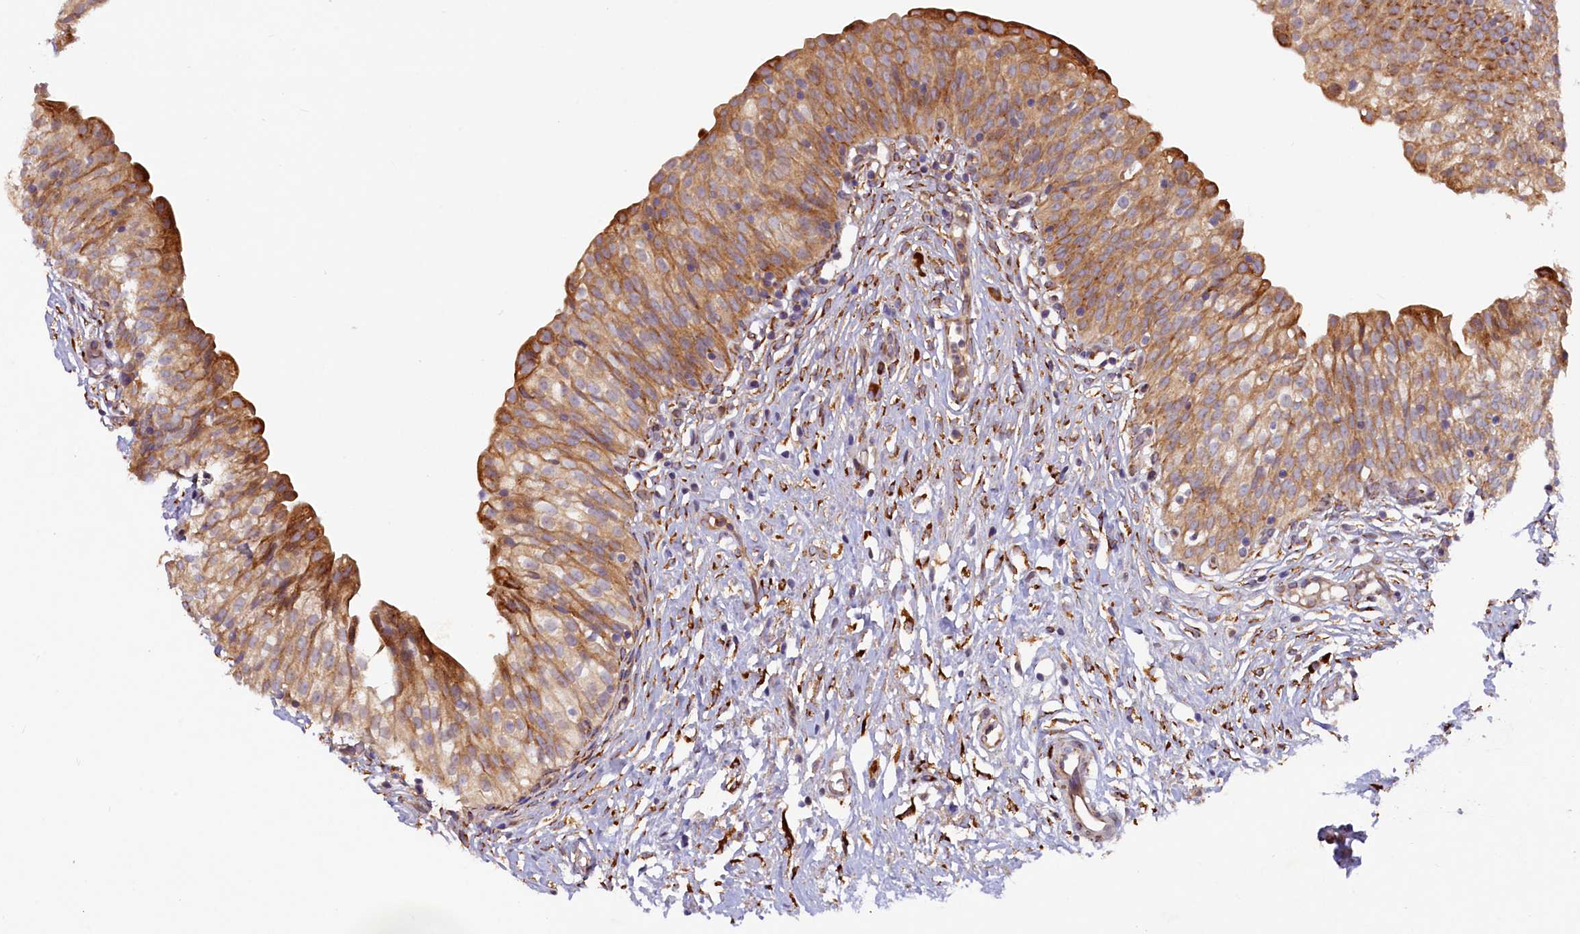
{"staining": {"intensity": "strong", "quantity": ">75%", "location": "cytoplasmic/membranous"}, "tissue": "urinary bladder", "cell_type": "Urothelial cells", "image_type": "normal", "snomed": [{"axis": "morphology", "description": "Normal tissue, NOS"}, {"axis": "topography", "description": "Urinary bladder"}], "caption": "Approximately >75% of urothelial cells in benign human urinary bladder reveal strong cytoplasmic/membranous protein staining as visualized by brown immunohistochemical staining.", "gene": "SSC5D", "patient": {"sex": "male", "age": 55}}